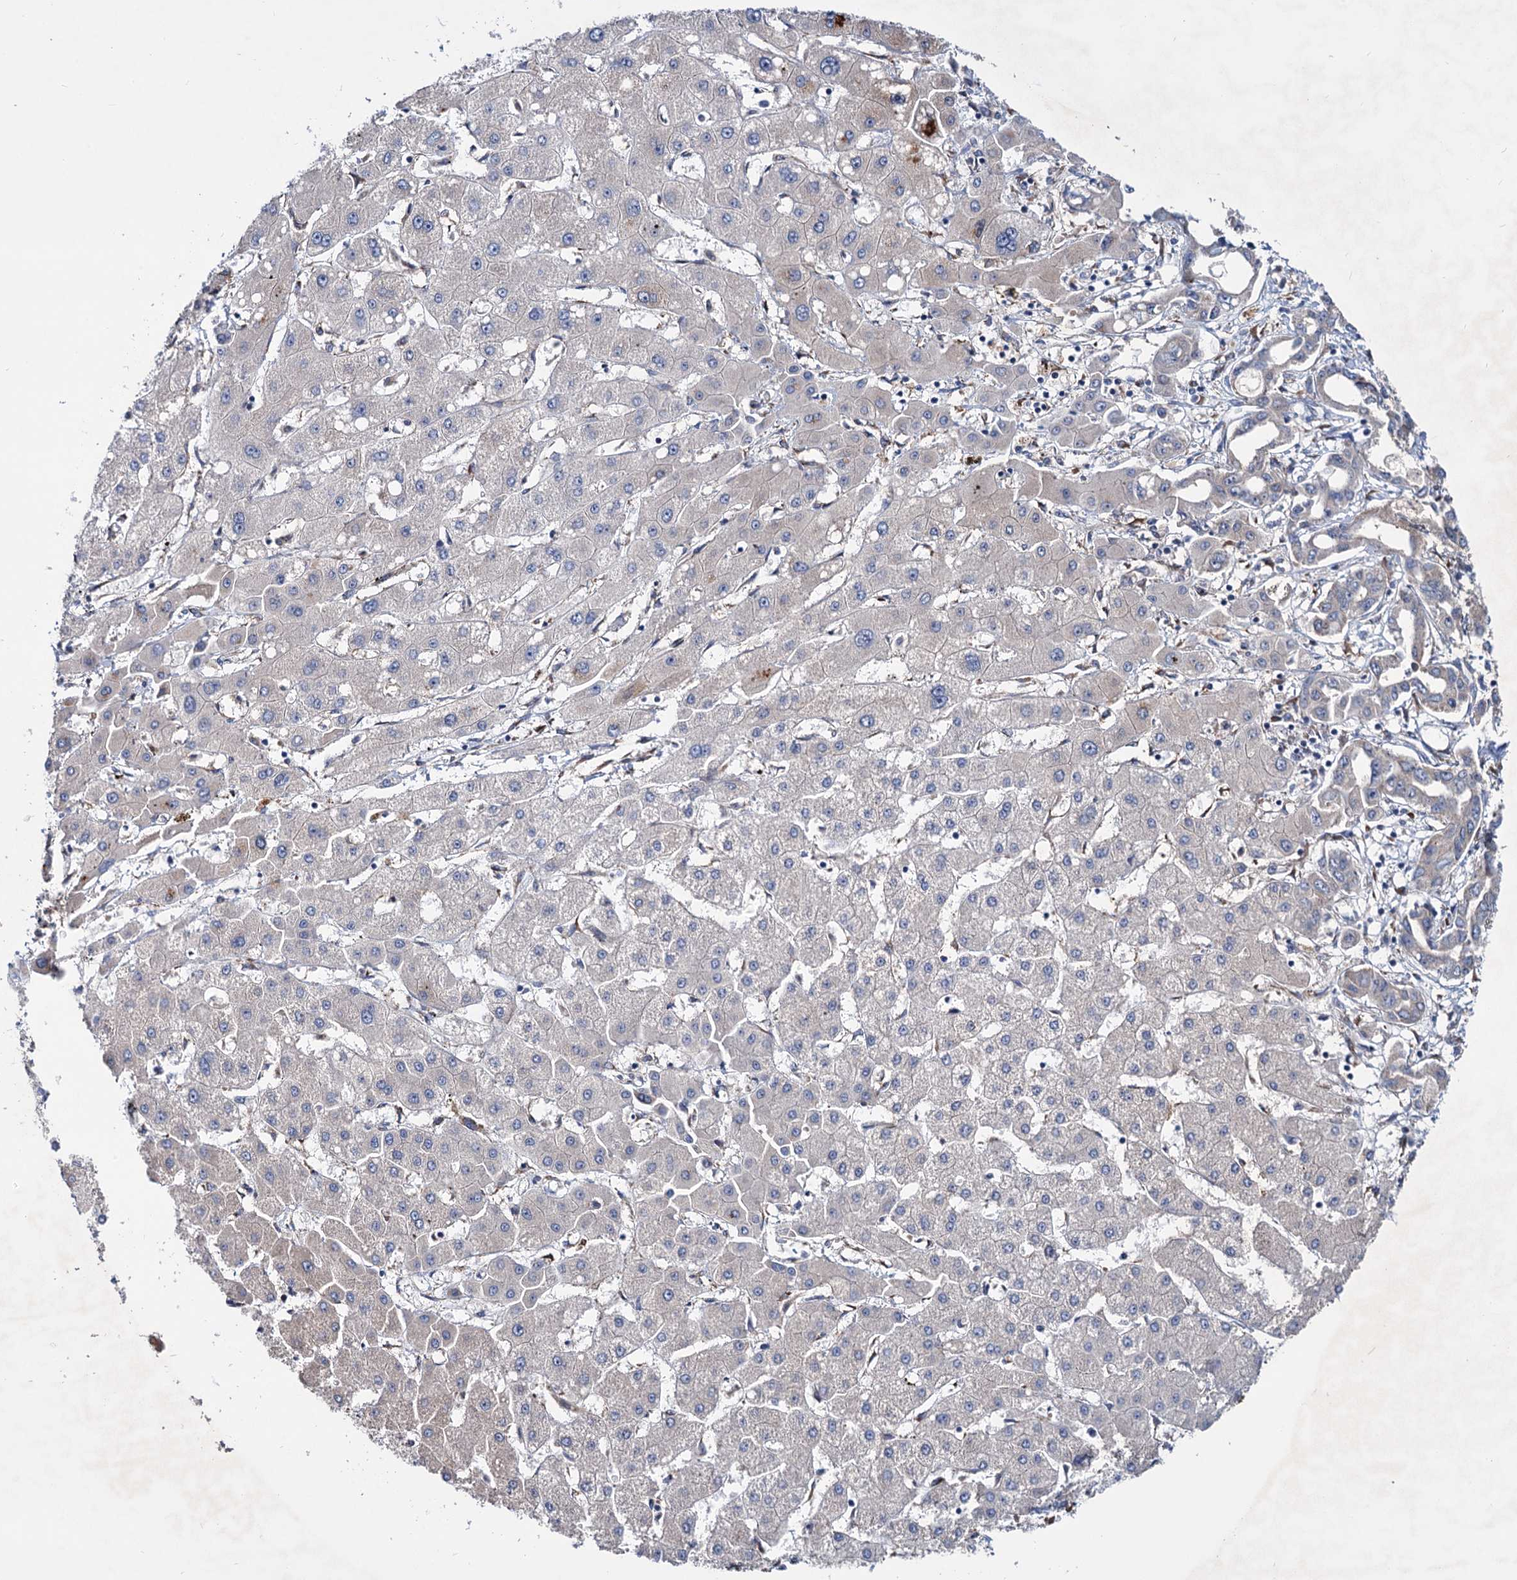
{"staining": {"intensity": "weak", "quantity": "25%-75%", "location": "cytoplasmic/membranous"}, "tissue": "liver cancer", "cell_type": "Tumor cells", "image_type": "cancer", "snomed": [{"axis": "morphology", "description": "Cholangiocarcinoma"}, {"axis": "topography", "description": "Liver"}], "caption": "Liver cholangiocarcinoma stained for a protein (brown) shows weak cytoplasmic/membranous positive staining in approximately 25%-75% of tumor cells.", "gene": "PTDSS2", "patient": {"sex": "male", "age": 59}}